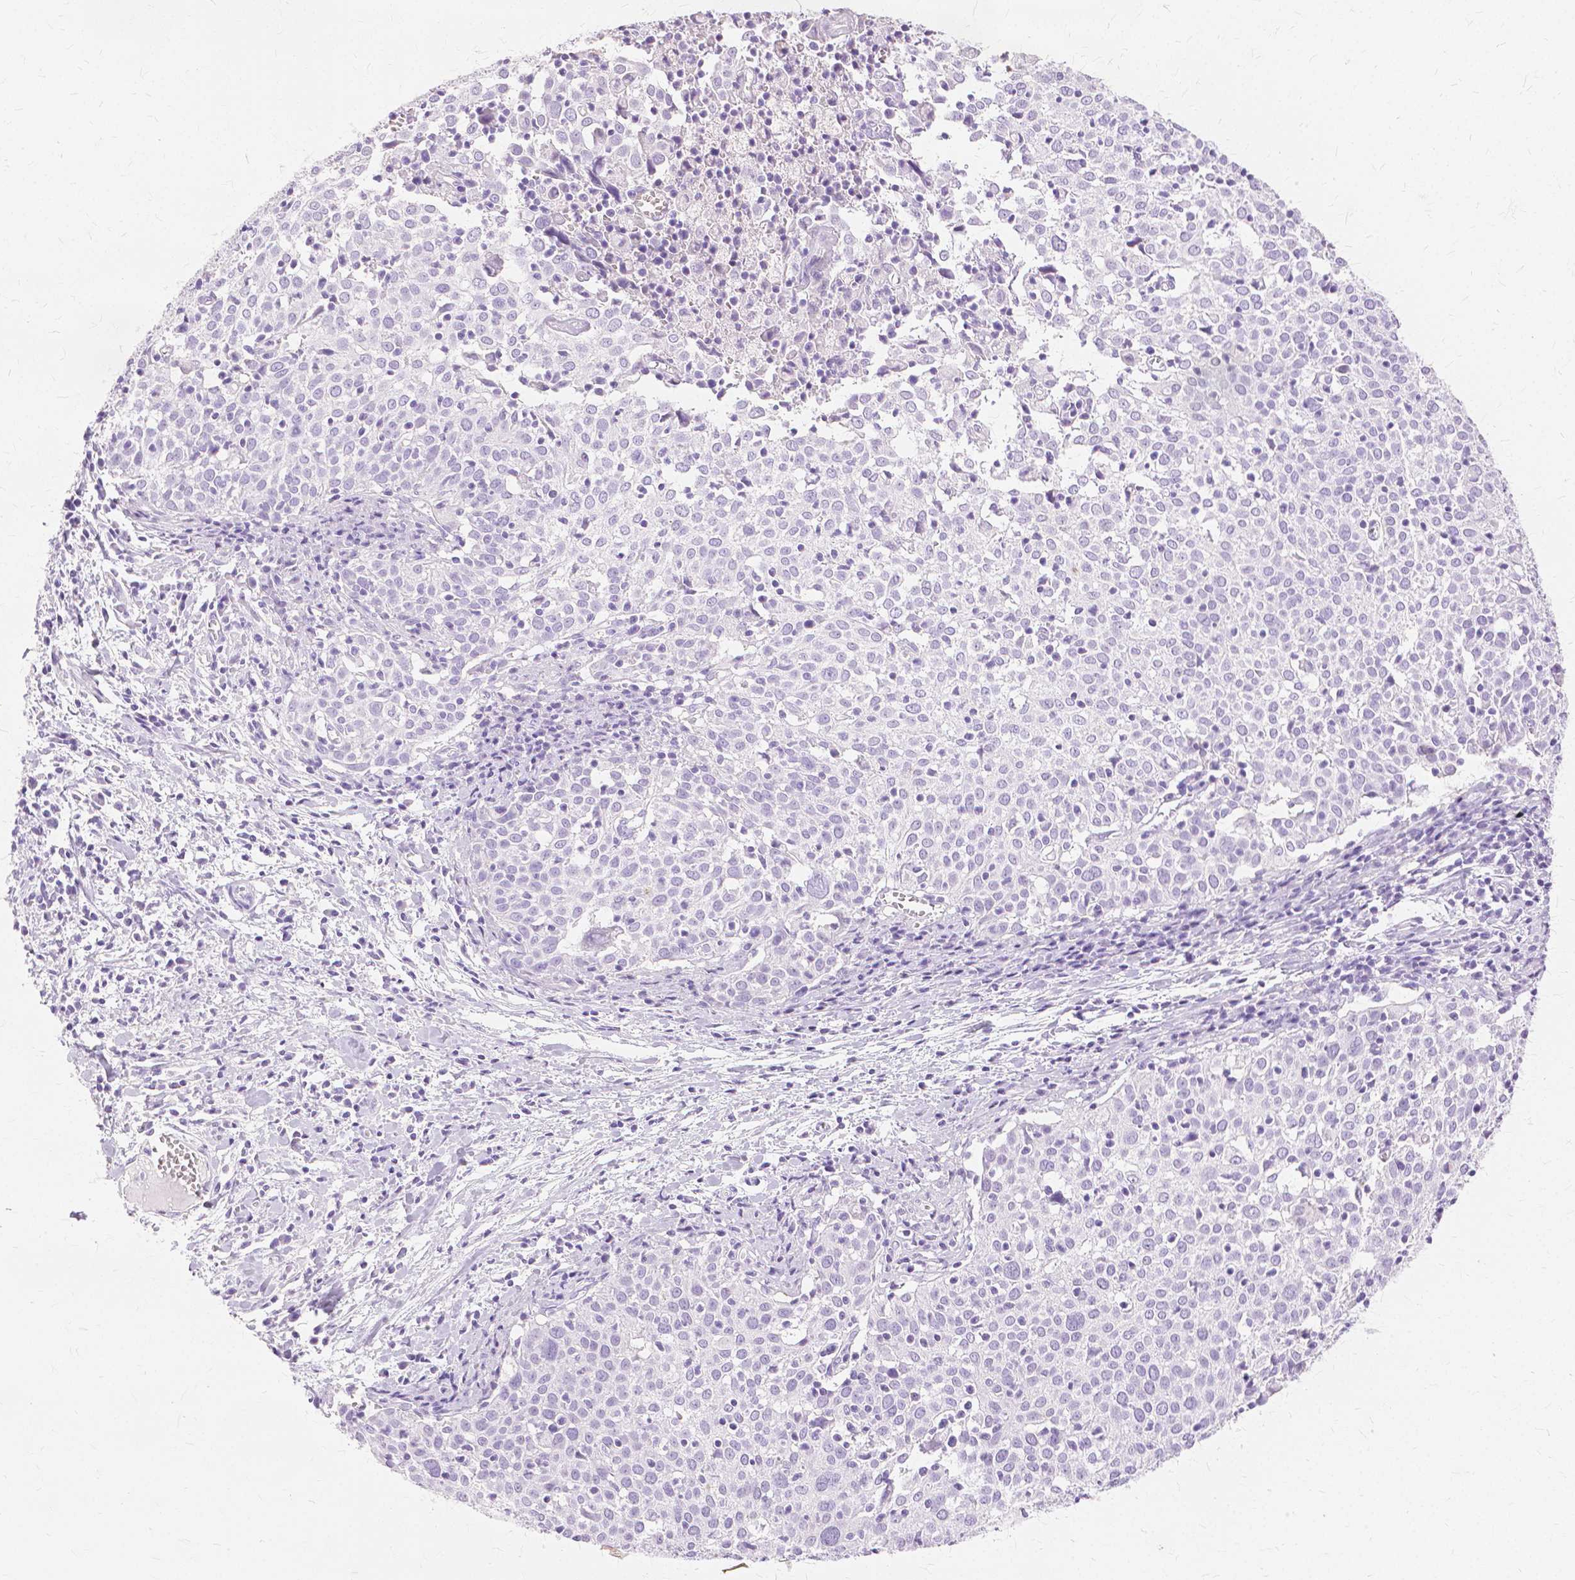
{"staining": {"intensity": "negative", "quantity": "none", "location": "none"}, "tissue": "cervical cancer", "cell_type": "Tumor cells", "image_type": "cancer", "snomed": [{"axis": "morphology", "description": "Squamous cell carcinoma, NOS"}, {"axis": "topography", "description": "Cervix"}], "caption": "Immunohistochemistry (IHC) micrograph of human cervical squamous cell carcinoma stained for a protein (brown), which exhibits no expression in tumor cells.", "gene": "TGM1", "patient": {"sex": "female", "age": 39}}